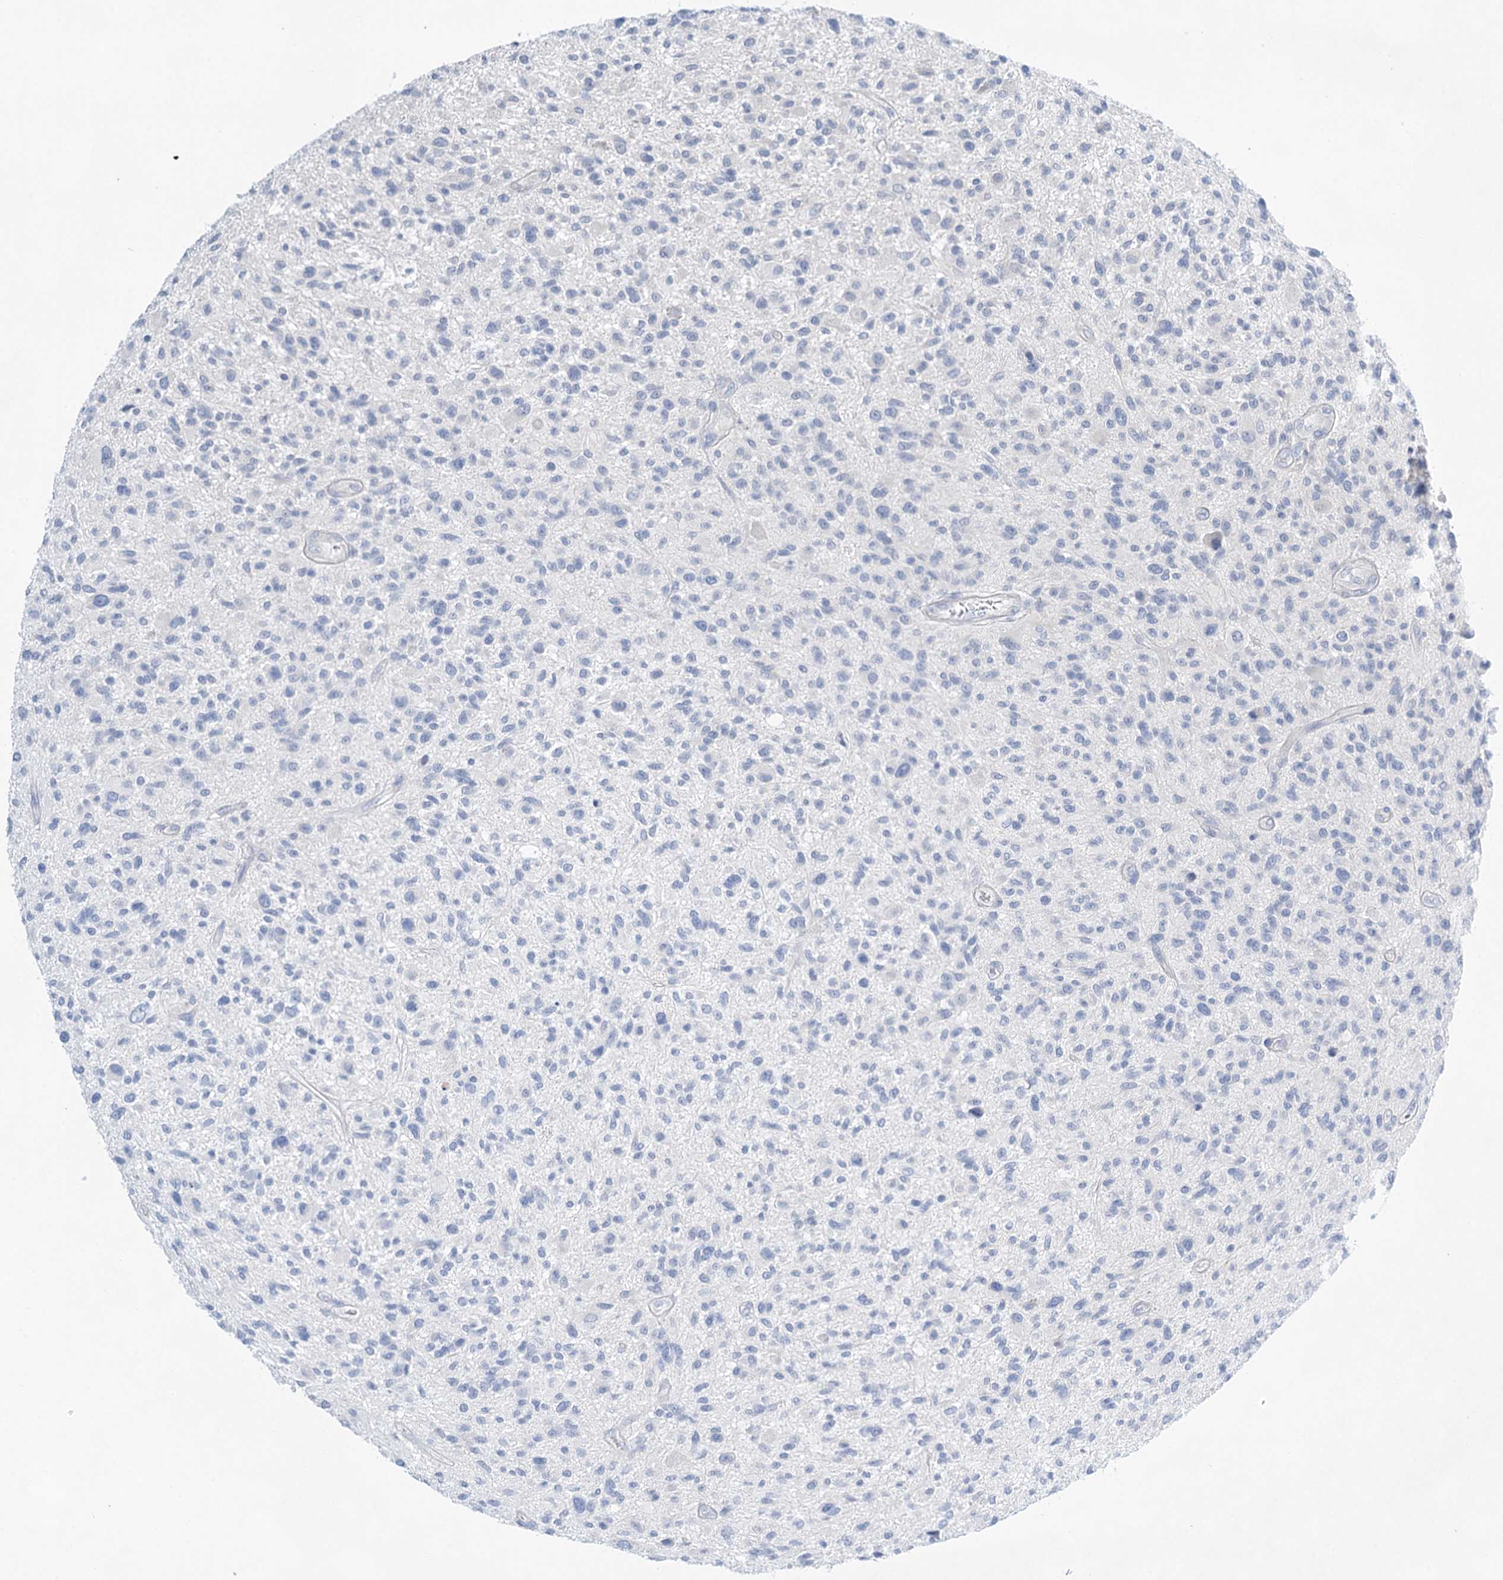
{"staining": {"intensity": "negative", "quantity": "none", "location": "none"}, "tissue": "glioma", "cell_type": "Tumor cells", "image_type": "cancer", "snomed": [{"axis": "morphology", "description": "Glioma, malignant, High grade"}, {"axis": "topography", "description": "Brain"}], "caption": "DAB (3,3'-diaminobenzidine) immunohistochemical staining of malignant glioma (high-grade) demonstrates no significant positivity in tumor cells.", "gene": "LALBA", "patient": {"sex": "male", "age": 47}}